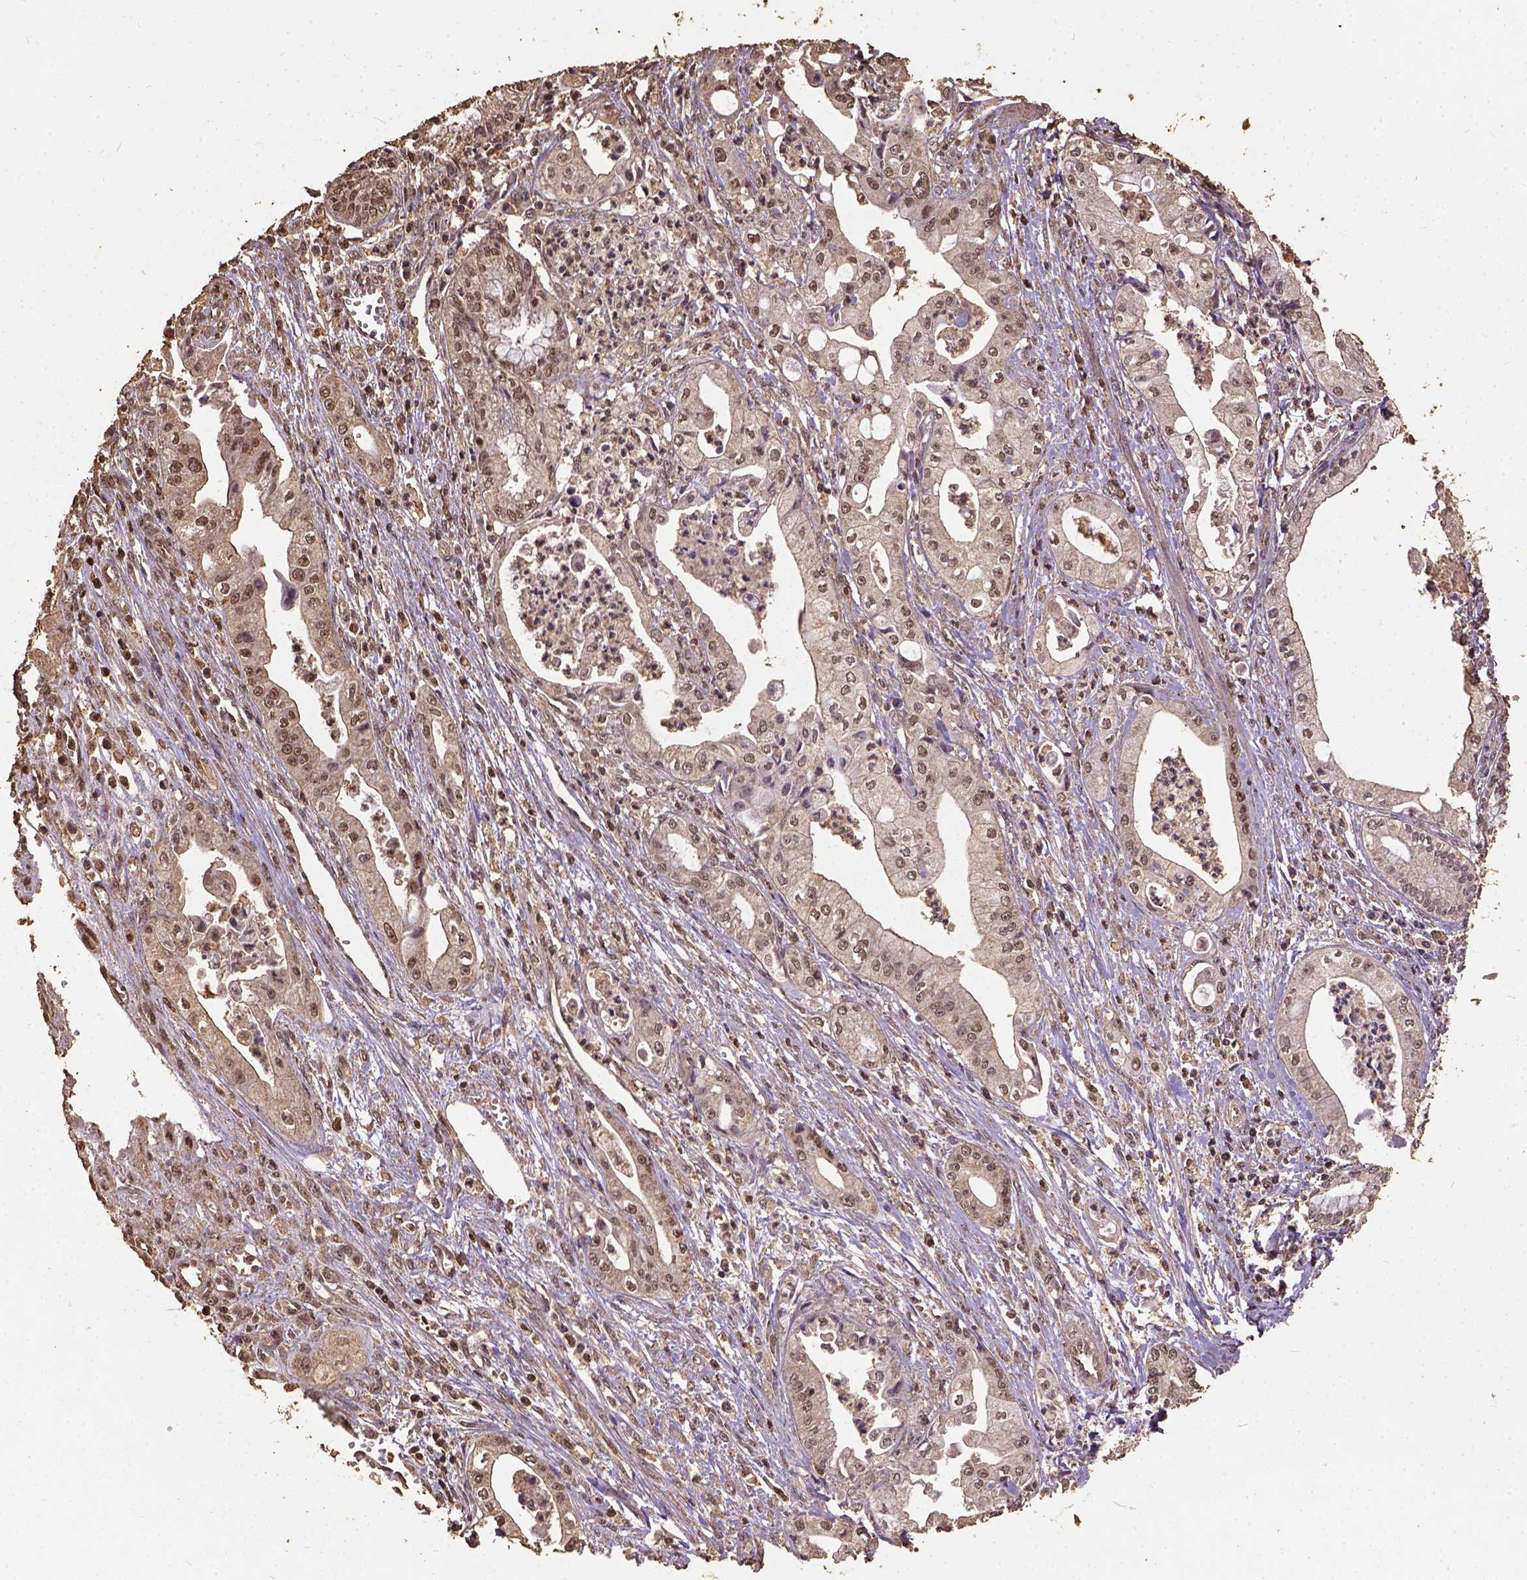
{"staining": {"intensity": "moderate", "quantity": ">75%", "location": "nuclear"}, "tissue": "pancreatic cancer", "cell_type": "Tumor cells", "image_type": "cancer", "snomed": [{"axis": "morphology", "description": "Adenocarcinoma, NOS"}, {"axis": "topography", "description": "Pancreas"}], "caption": "A medium amount of moderate nuclear expression is seen in about >75% of tumor cells in pancreatic adenocarcinoma tissue.", "gene": "NACC1", "patient": {"sex": "female", "age": 65}}